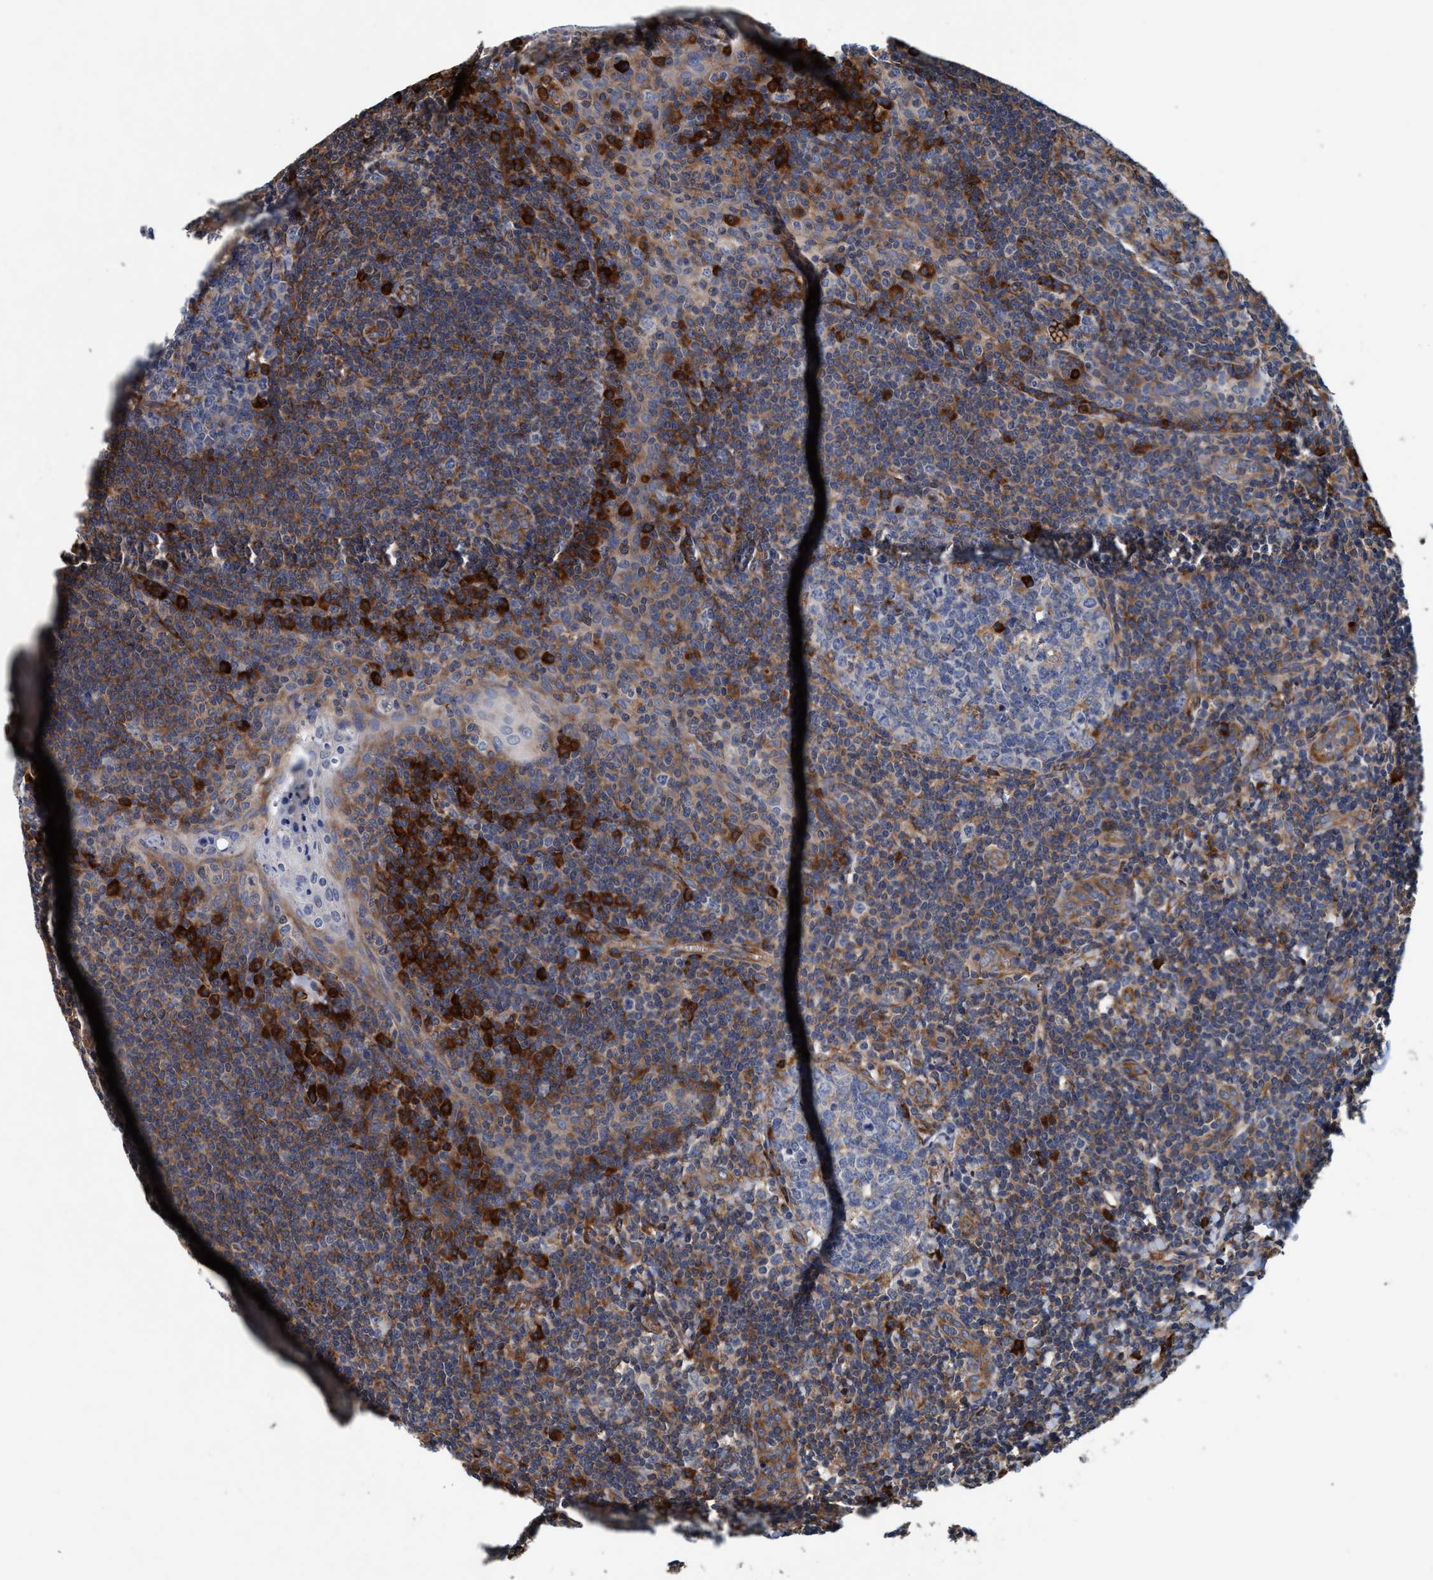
{"staining": {"intensity": "weak", "quantity": "25%-75%", "location": "cytoplasmic/membranous"}, "tissue": "tonsil", "cell_type": "Germinal center cells", "image_type": "normal", "snomed": [{"axis": "morphology", "description": "Normal tissue, NOS"}, {"axis": "topography", "description": "Tonsil"}], "caption": "Protein staining by IHC displays weak cytoplasmic/membranous positivity in approximately 25%-75% of germinal center cells in unremarkable tonsil. (brown staining indicates protein expression, while blue staining denotes nuclei).", "gene": "ENDOG", "patient": {"sex": "male", "age": 31}}